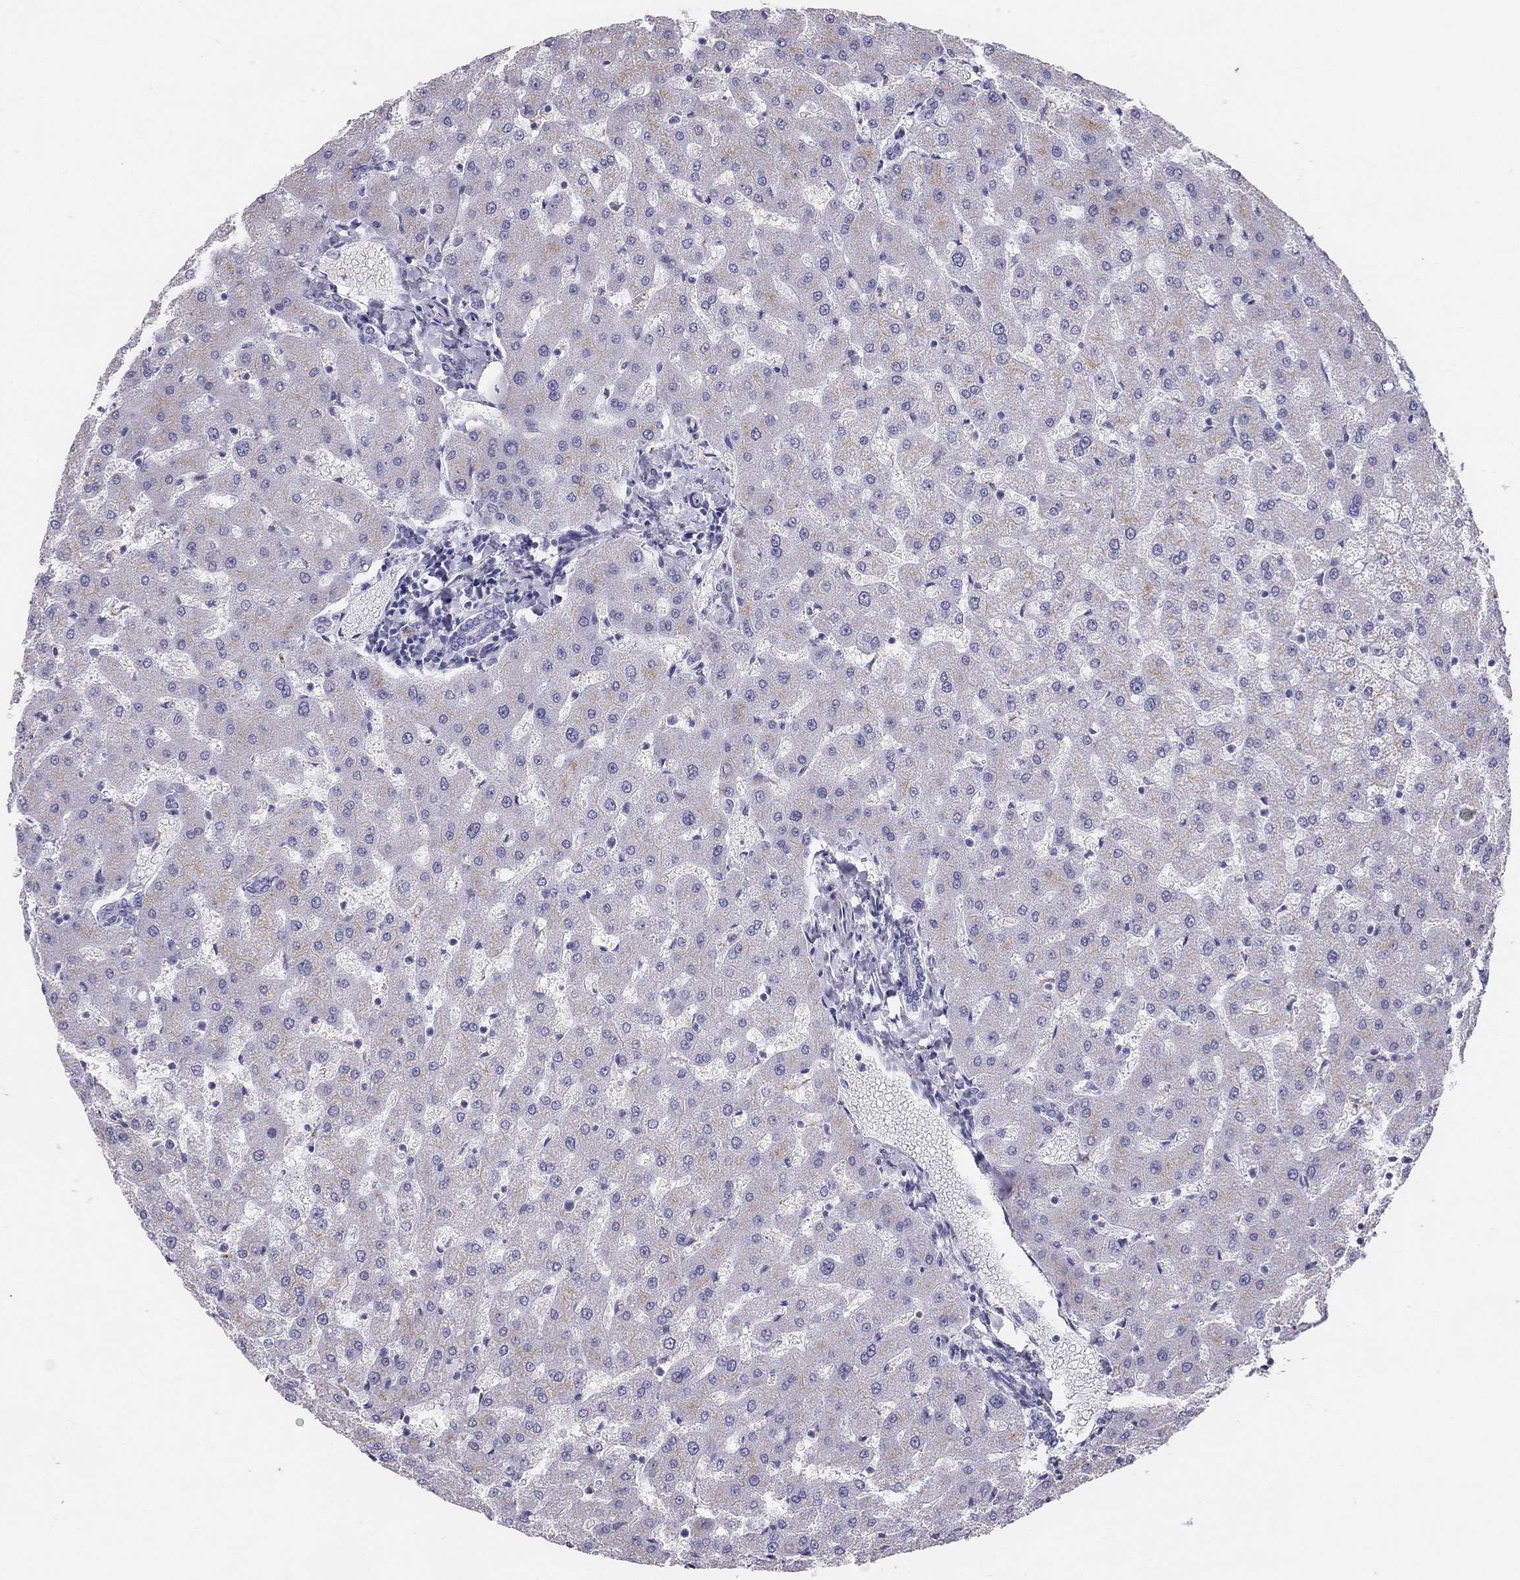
{"staining": {"intensity": "negative", "quantity": "none", "location": "none"}, "tissue": "liver", "cell_type": "Cholangiocytes", "image_type": "normal", "snomed": [{"axis": "morphology", "description": "Normal tissue, NOS"}, {"axis": "topography", "description": "Liver"}], "caption": "High power microscopy image of an immunohistochemistry (IHC) histopathology image of normal liver, revealing no significant expression in cholangiocytes.", "gene": "ALOXE3", "patient": {"sex": "female", "age": 50}}